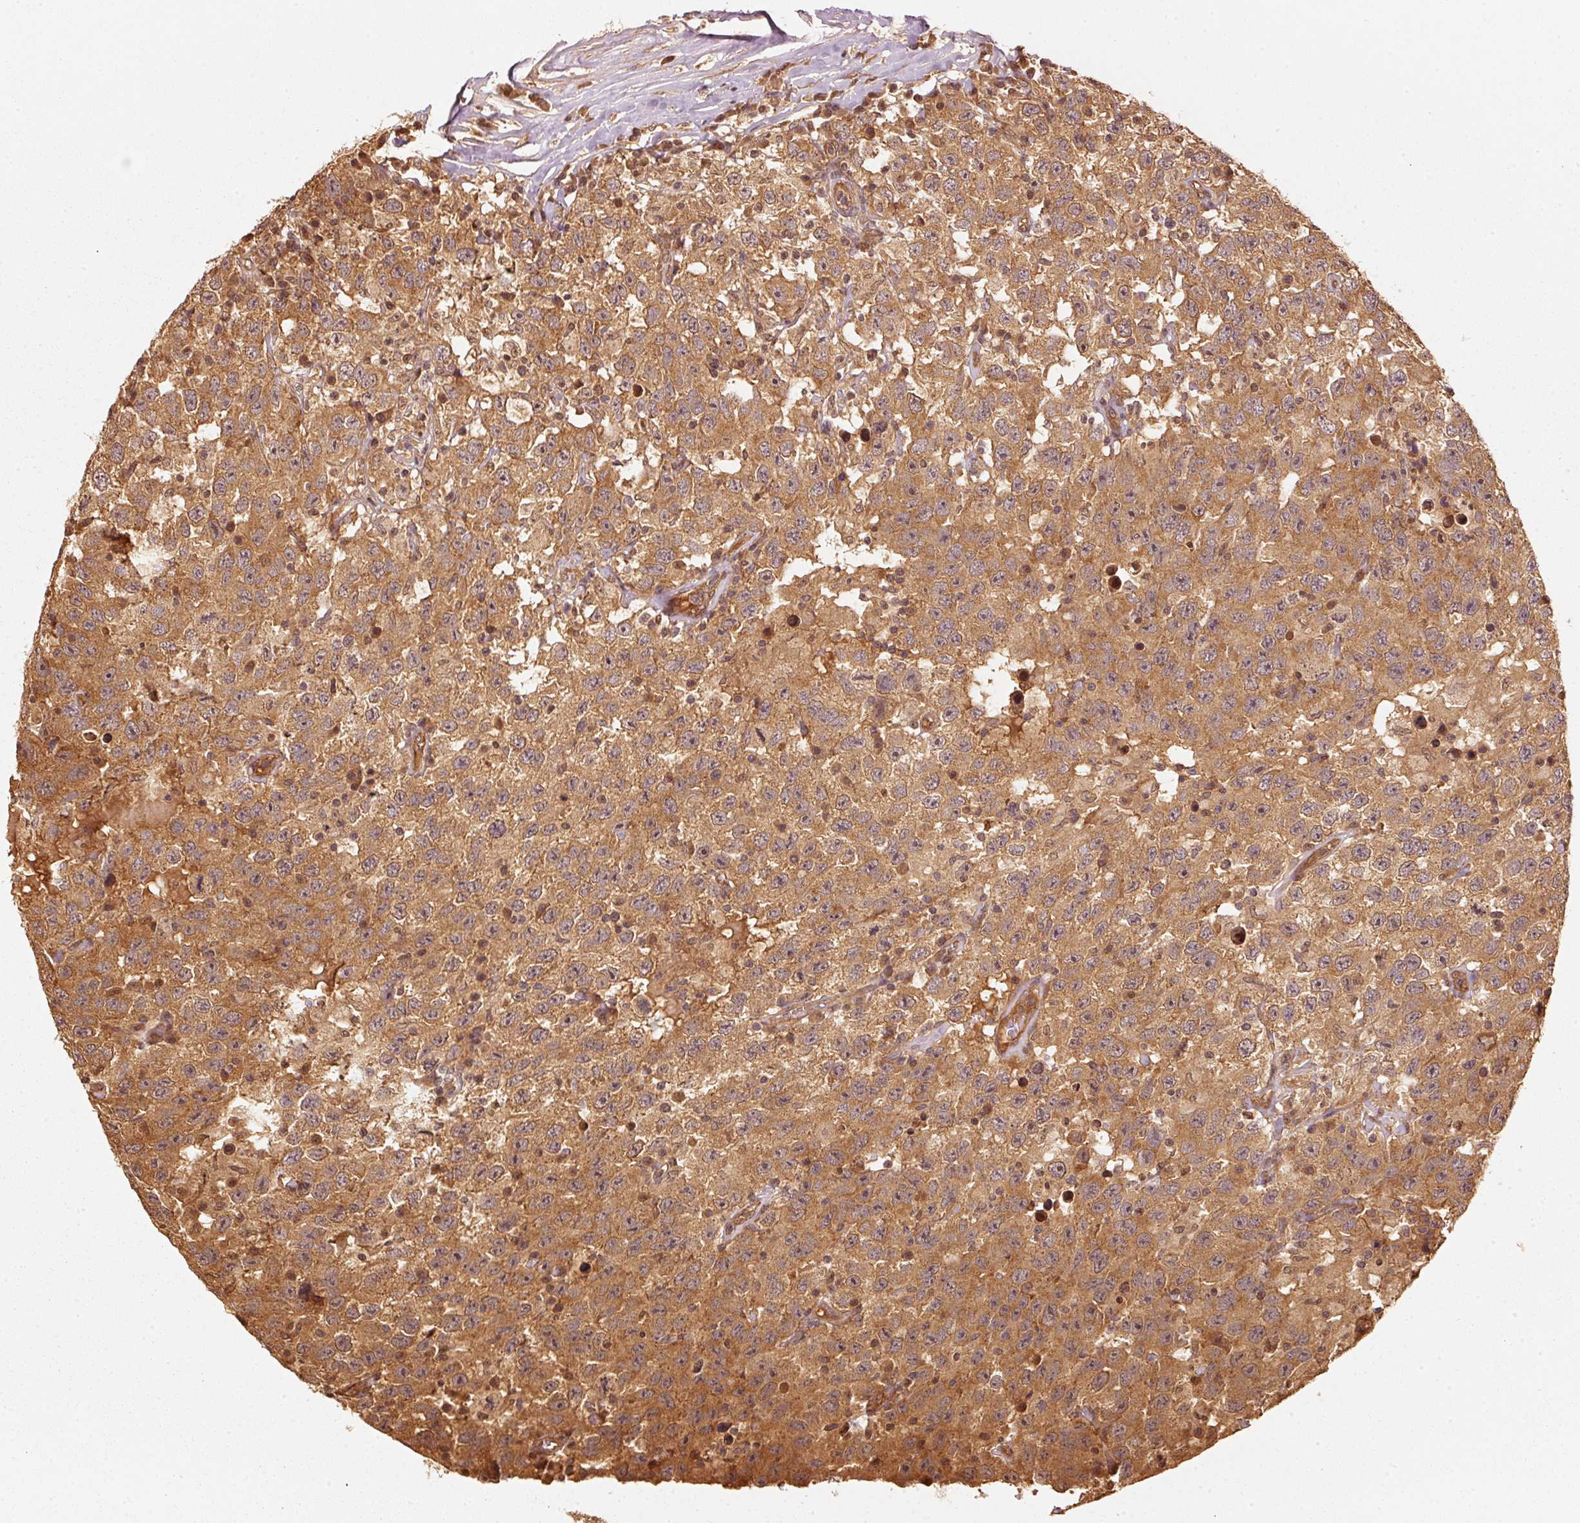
{"staining": {"intensity": "moderate", "quantity": ">75%", "location": "cytoplasmic/membranous"}, "tissue": "testis cancer", "cell_type": "Tumor cells", "image_type": "cancer", "snomed": [{"axis": "morphology", "description": "Seminoma, NOS"}, {"axis": "topography", "description": "Testis"}], "caption": "Approximately >75% of tumor cells in testis seminoma exhibit moderate cytoplasmic/membranous protein expression as visualized by brown immunohistochemical staining.", "gene": "STAU1", "patient": {"sex": "male", "age": 41}}